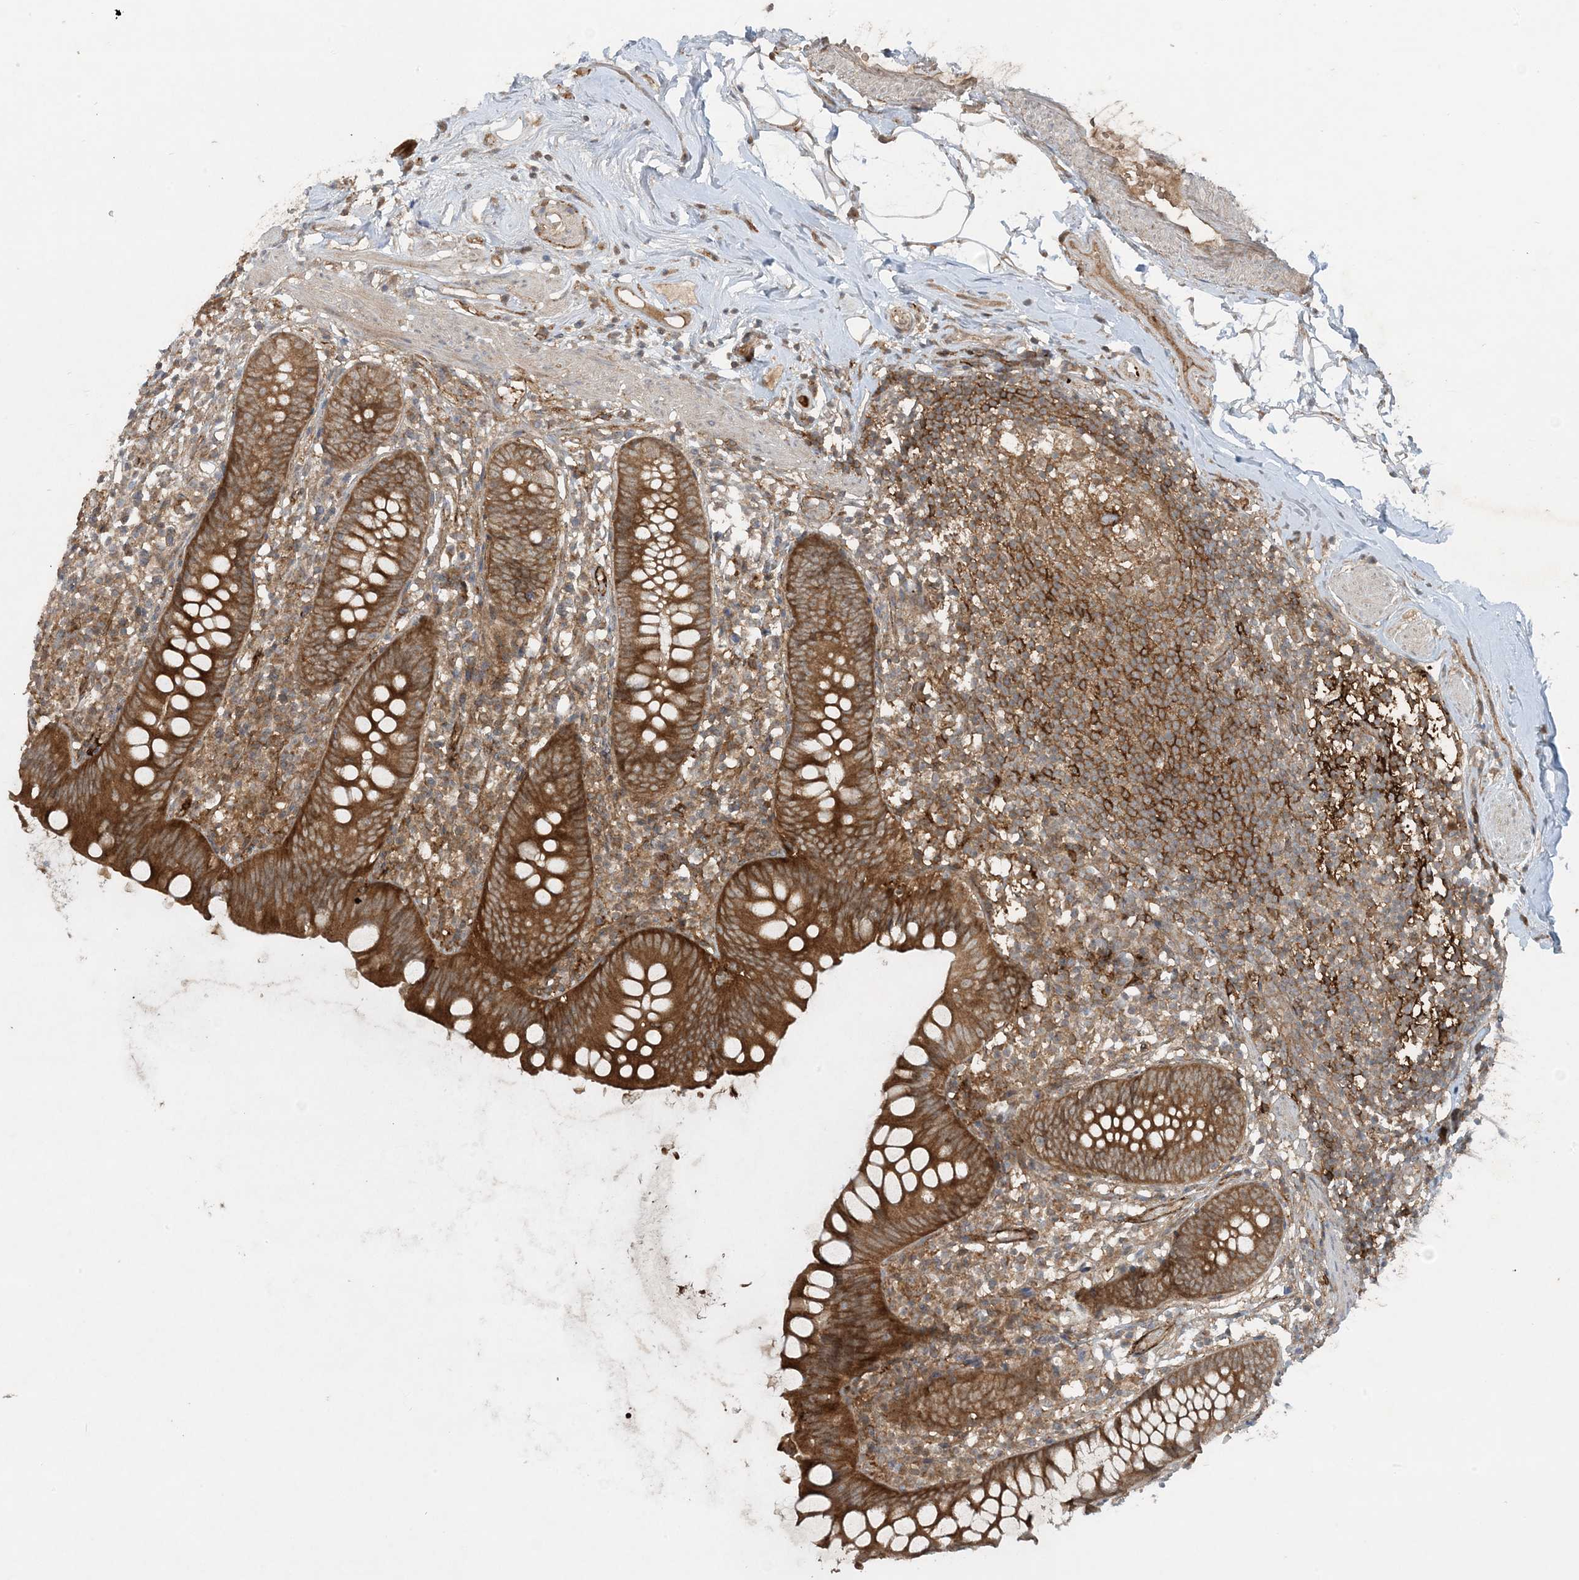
{"staining": {"intensity": "strong", "quantity": ">75%", "location": "cytoplasmic/membranous"}, "tissue": "appendix", "cell_type": "Glandular cells", "image_type": "normal", "snomed": [{"axis": "morphology", "description": "Normal tissue, NOS"}, {"axis": "topography", "description": "Appendix"}], "caption": "Immunohistochemical staining of normal human appendix shows high levels of strong cytoplasmic/membranous positivity in about >75% of glandular cells. (Brightfield microscopy of DAB IHC at high magnification).", "gene": "STAM2", "patient": {"sex": "female", "age": 62}}